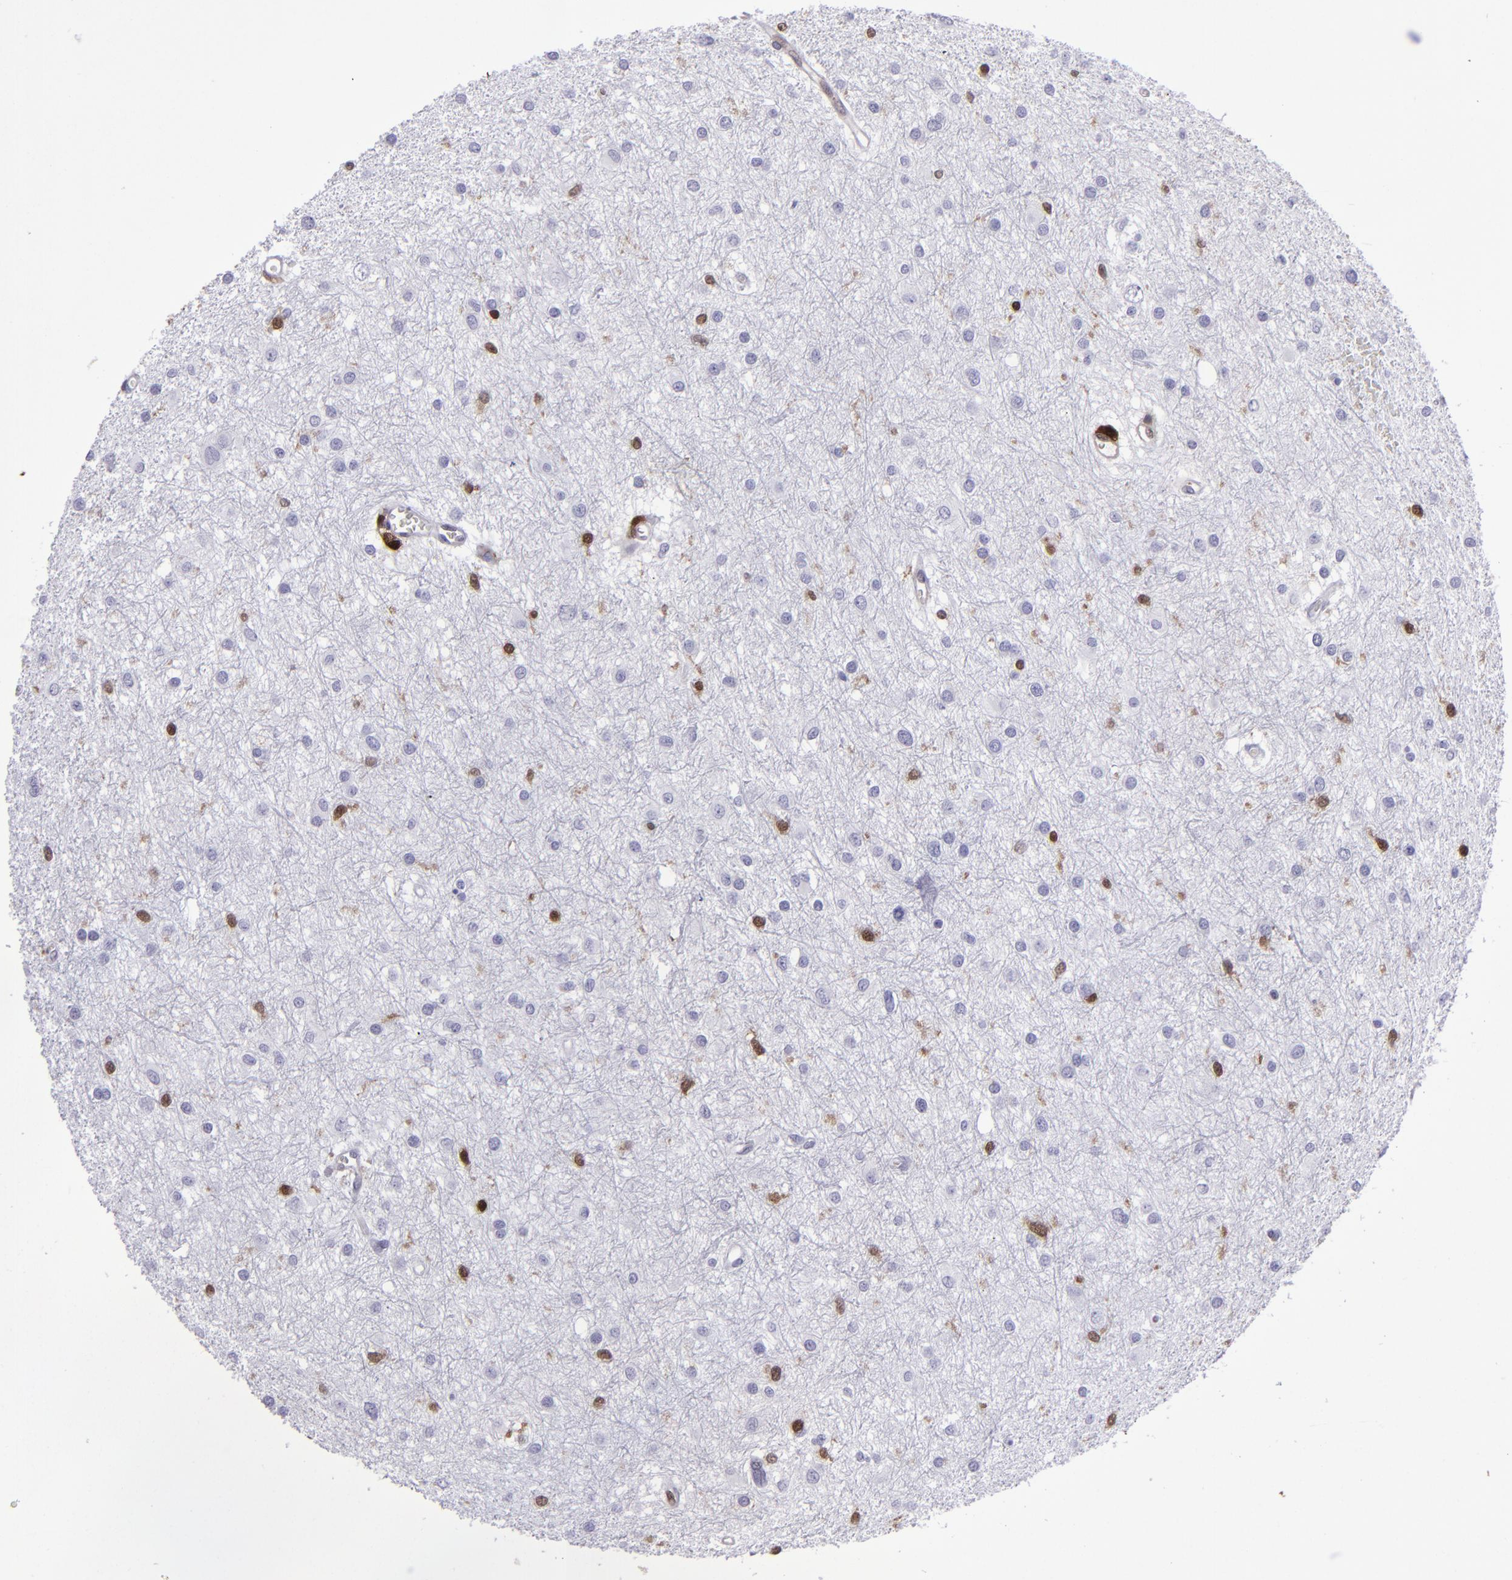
{"staining": {"intensity": "strong", "quantity": "<25%", "location": "nuclear"}, "tissue": "glioma", "cell_type": "Tumor cells", "image_type": "cancer", "snomed": [{"axis": "morphology", "description": "Glioma, malignant, Low grade"}, {"axis": "topography", "description": "Brain"}], "caption": "This is an image of immunohistochemistry staining of glioma, which shows strong expression in the nuclear of tumor cells.", "gene": "TYMP", "patient": {"sex": "female", "age": 36}}